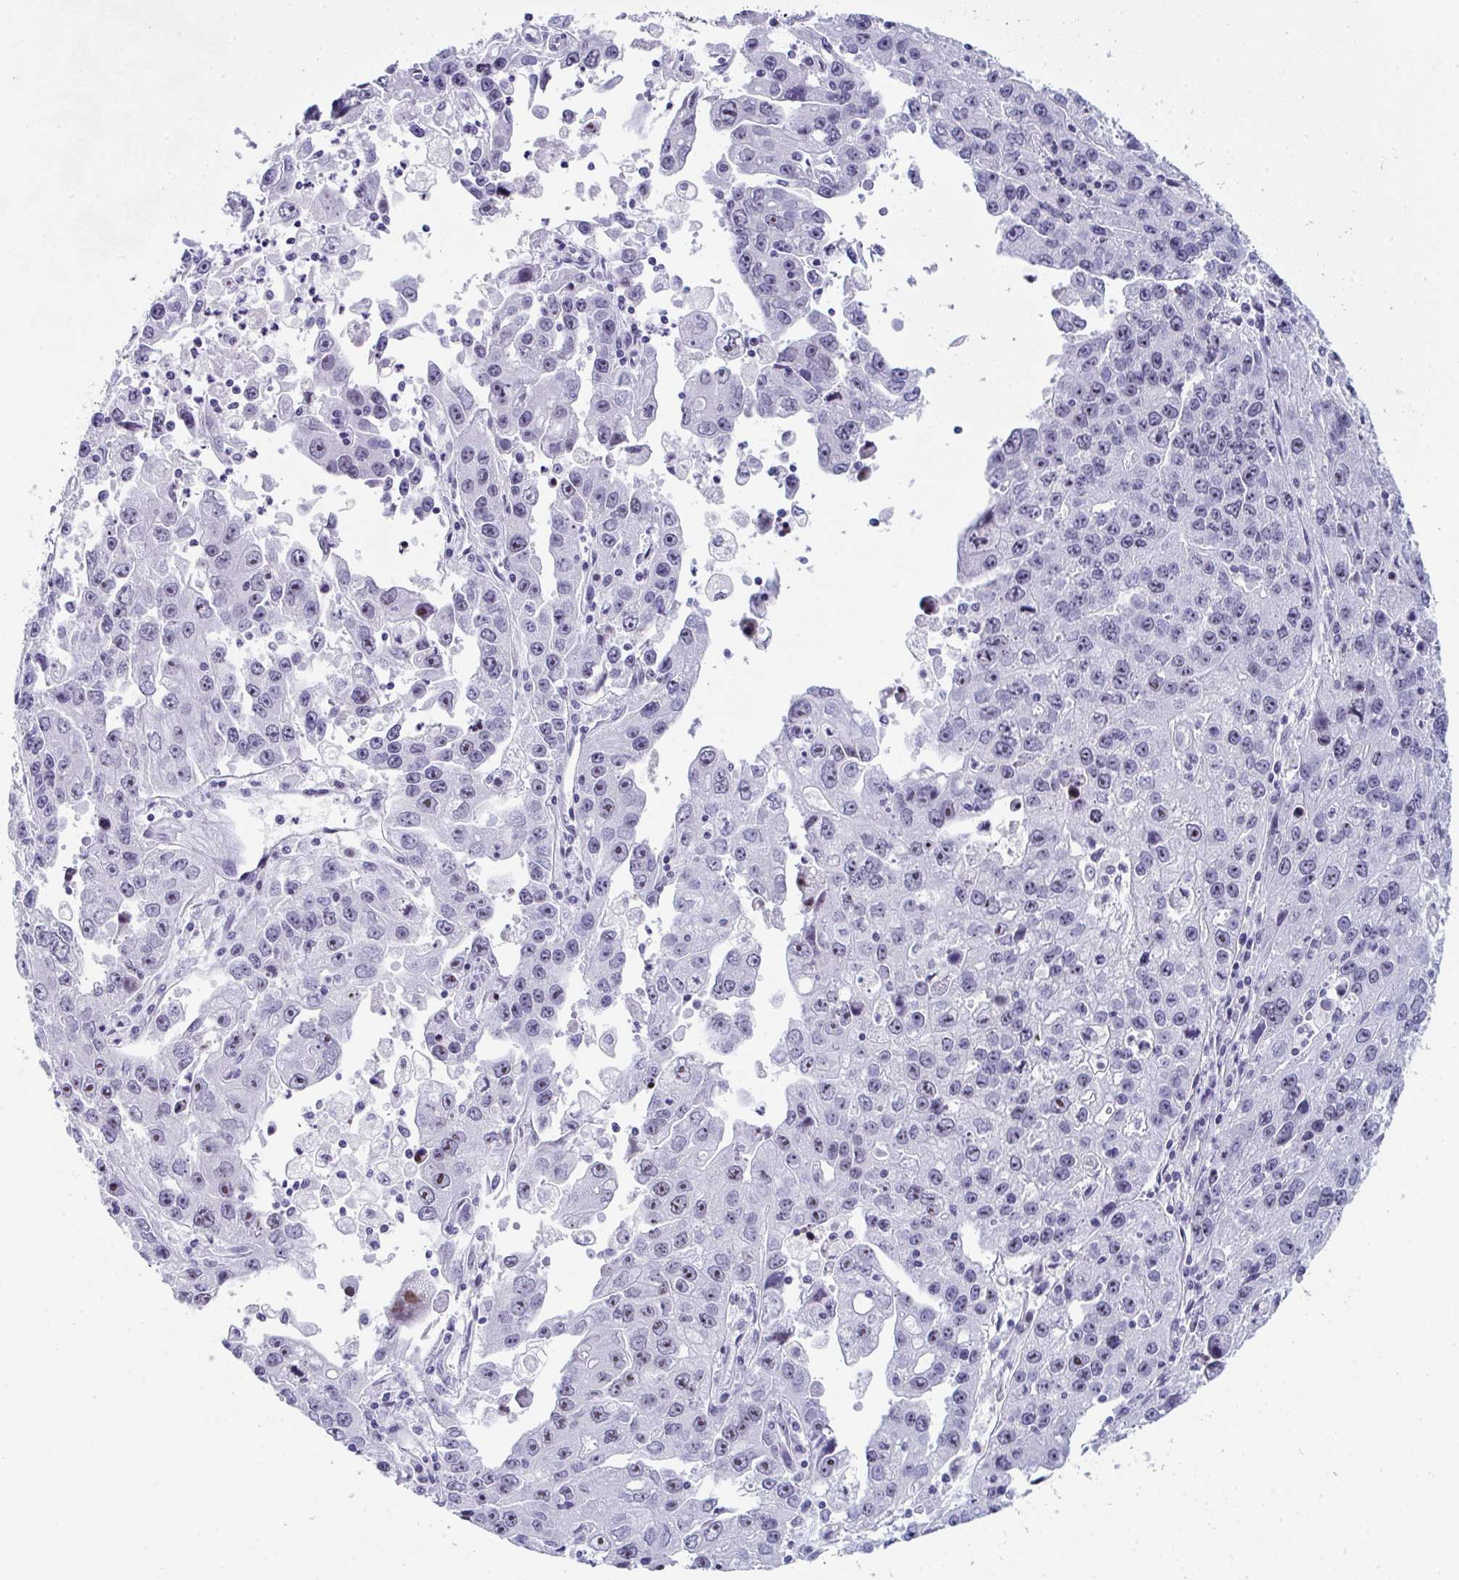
{"staining": {"intensity": "weak", "quantity": "25%-75%", "location": "nuclear"}, "tissue": "endometrial cancer", "cell_type": "Tumor cells", "image_type": "cancer", "snomed": [{"axis": "morphology", "description": "Adenocarcinoma, NOS"}, {"axis": "topography", "description": "Uterus"}], "caption": "Immunohistochemical staining of human adenocarcinoma (endometrial) exhibits weak nuclear protein staining in about 25%-75% of tumor cells.", "gene": "NOP10", "patient": {"sex": "female", "age": 62}}